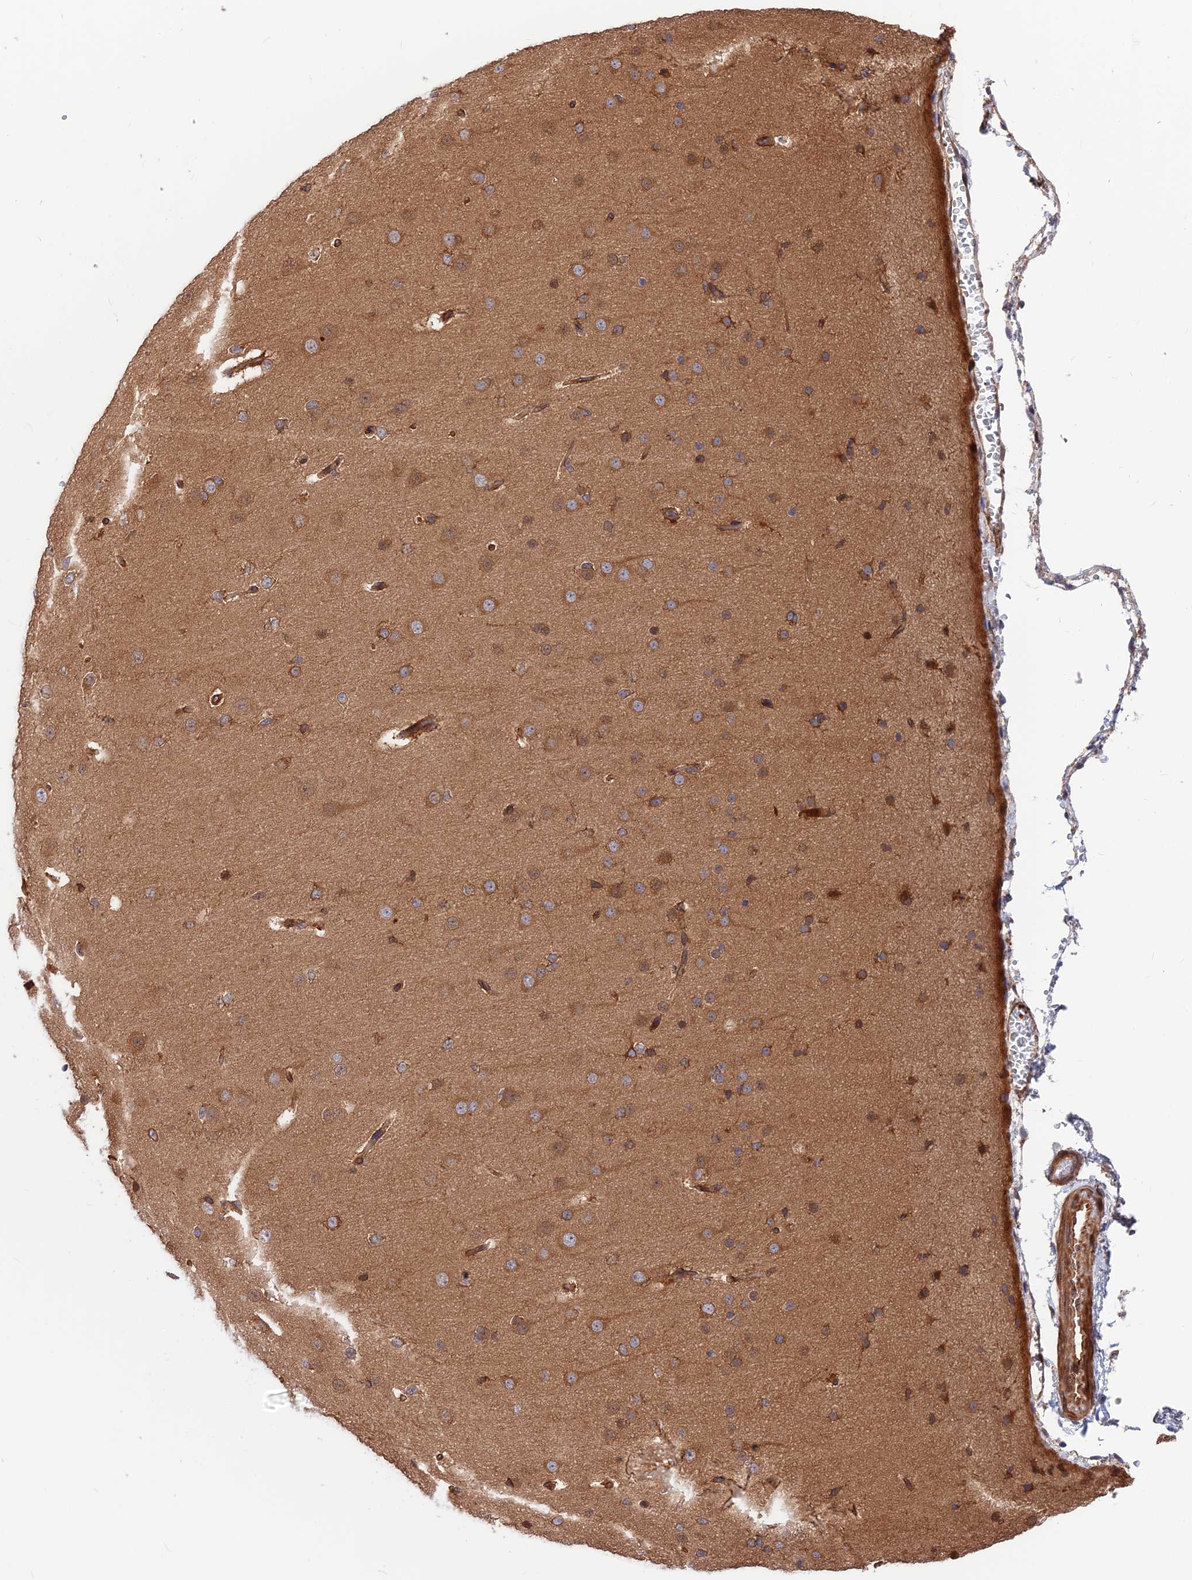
{"staining": {"intensity": "moderate", "quantity": ">75%", "location": "cytoplasmic/membranous"}, "tissue": "cerebral cortex", "cell_type": "Endothelial cells", "image_type": "normal", "snomed": [{"axis": "morphology", "description": "Normal tissue, NOS"}, {"axis": "morphology", "description": "Developmental malformation"}, {"axis": "topography", "description": "Cerebral cortex"}], "caption": "Approximately >75% of endothelial cells in normal cerebral cortex show moderate cytoplasmic/membranous protein staining as visualized by brown immunohistochemical staining.", "gene": "WDR1", "patient": {"sex": "female", "age": 30}}